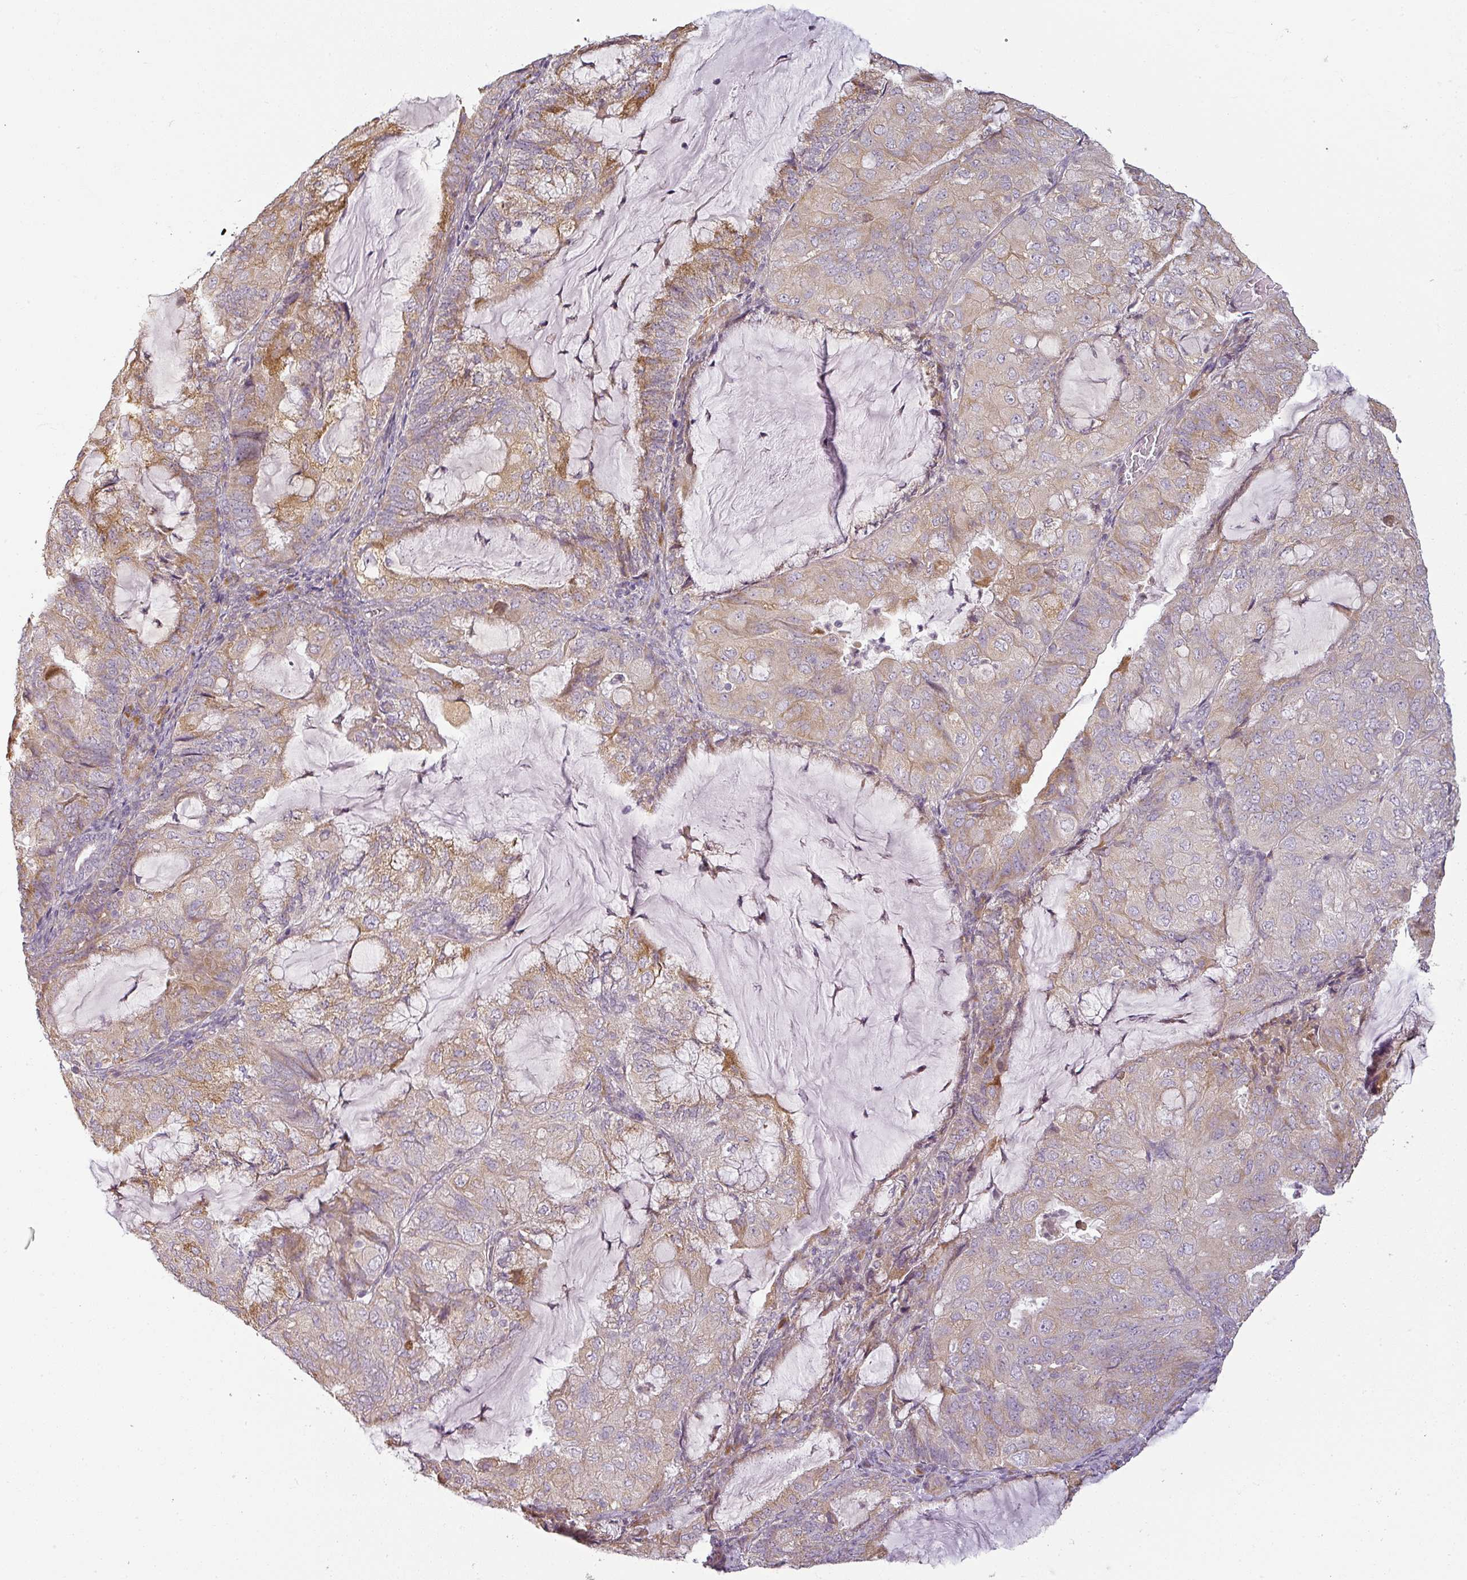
{"staining": {"intensity": "moderate", "quantity": ">75%", "location": "cytoplasmic/membranous"}, "tissue": "endometrial cancer", "cell_type": "Tumor cells", "image_type": "cancer", "snomed": [{"axis": "morphology", "description": "Adenocarcinoma, NOS"}, {"axis": "topography", "description": "Endometrium"}], "caption": "Immunohistochemical staining of endometrial adenocarcinoma shows medium levels of moderate cytoplasmic/membranous expression in approximately >75% of tumor cells.", "gene": "CCDC144A", "patient": {"sex": "female", "age": 81}}